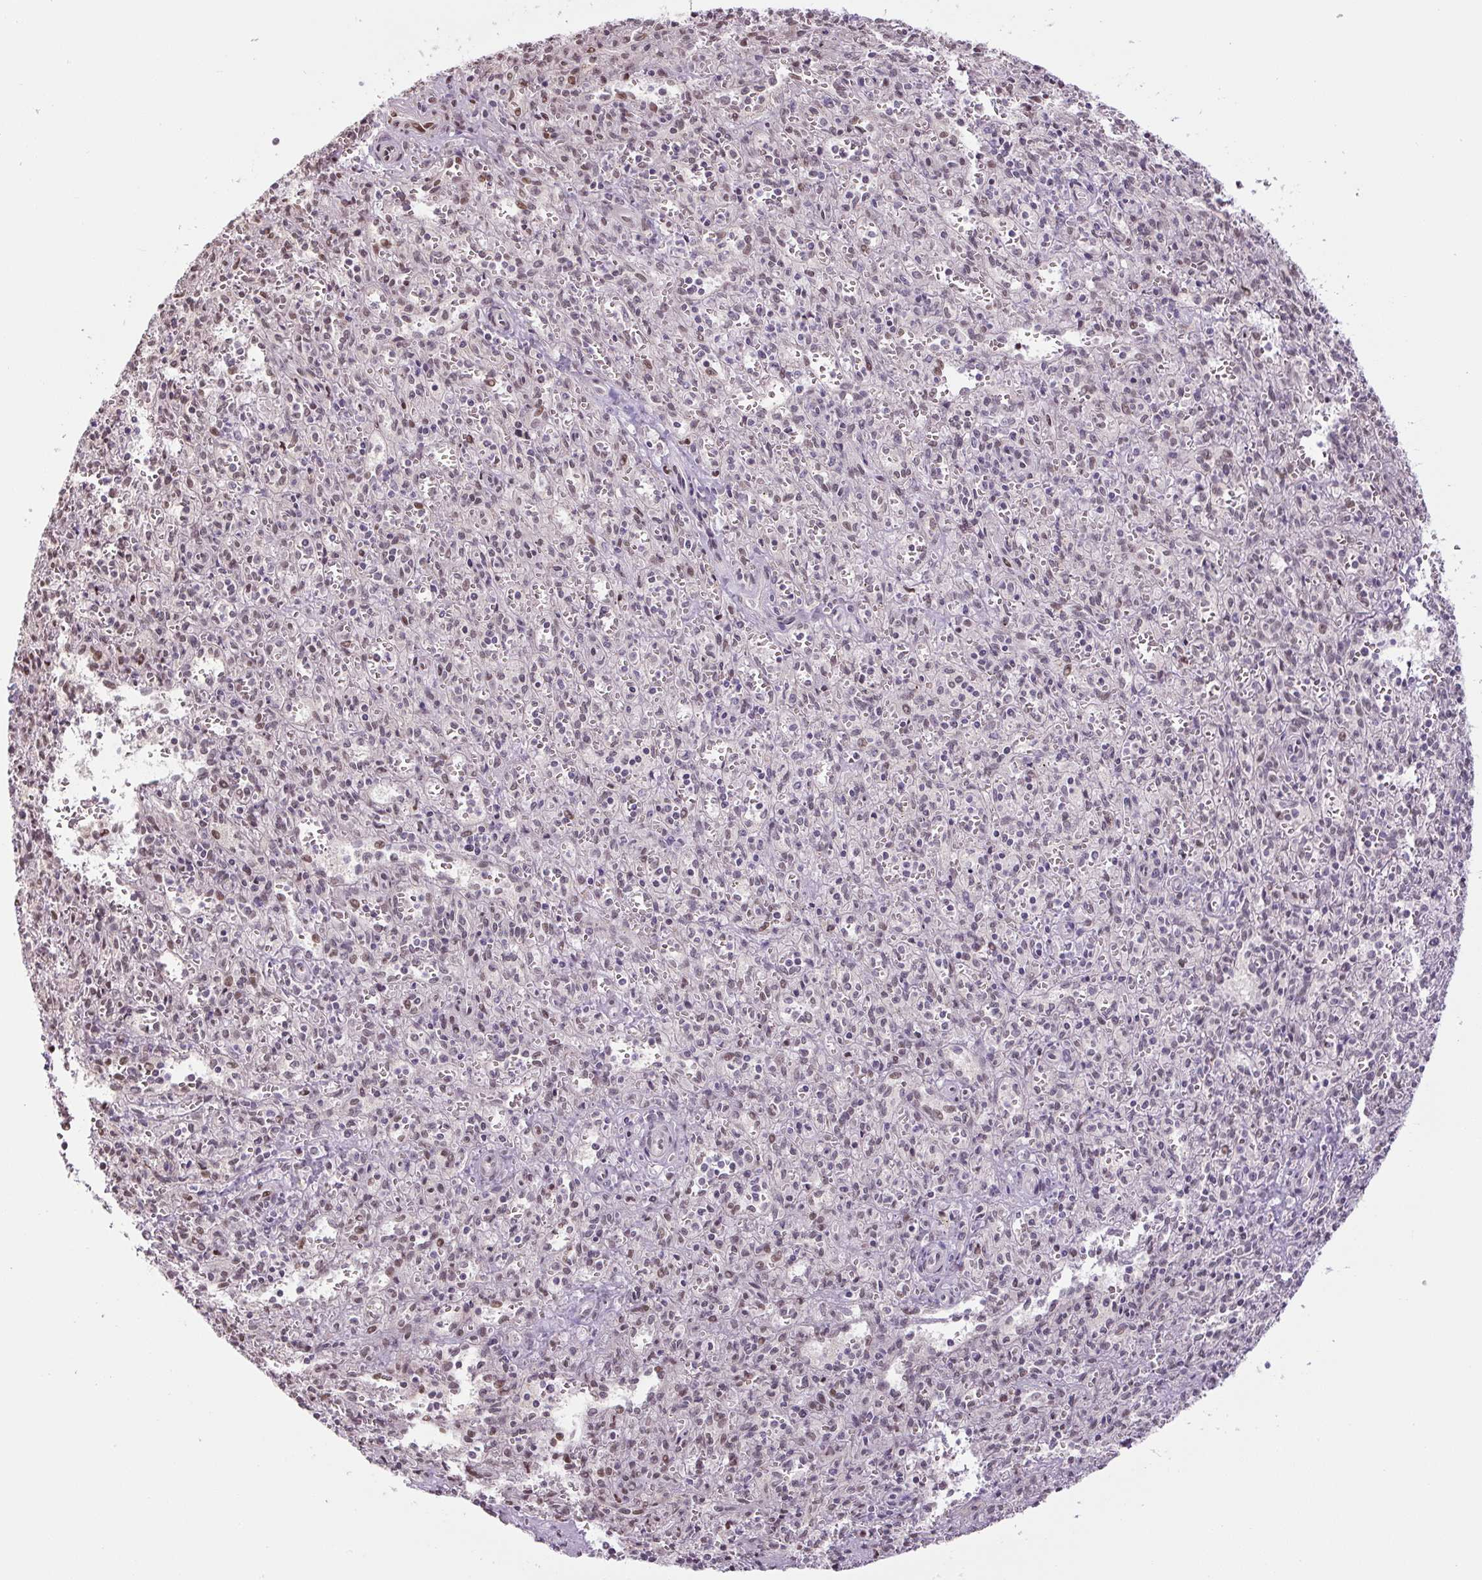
{"staining": {"intensity": "weak", "quantity": "<25%", "location": "nuclear"}, "tissue": "spleen", "cell_type": "Cells in red pulp", "image_type": "normal", "snomed": [{"axis": "morphology", "description": "Normal tissue, NOS"}, {"axis": "topography", "description": "Spleen"}], "caption": "The photomicrograph shows no staining of cells in red pulp in unremarkable spleen.", "gene": "TCFL5", "patient": {"sex": "female", "age": 26}}